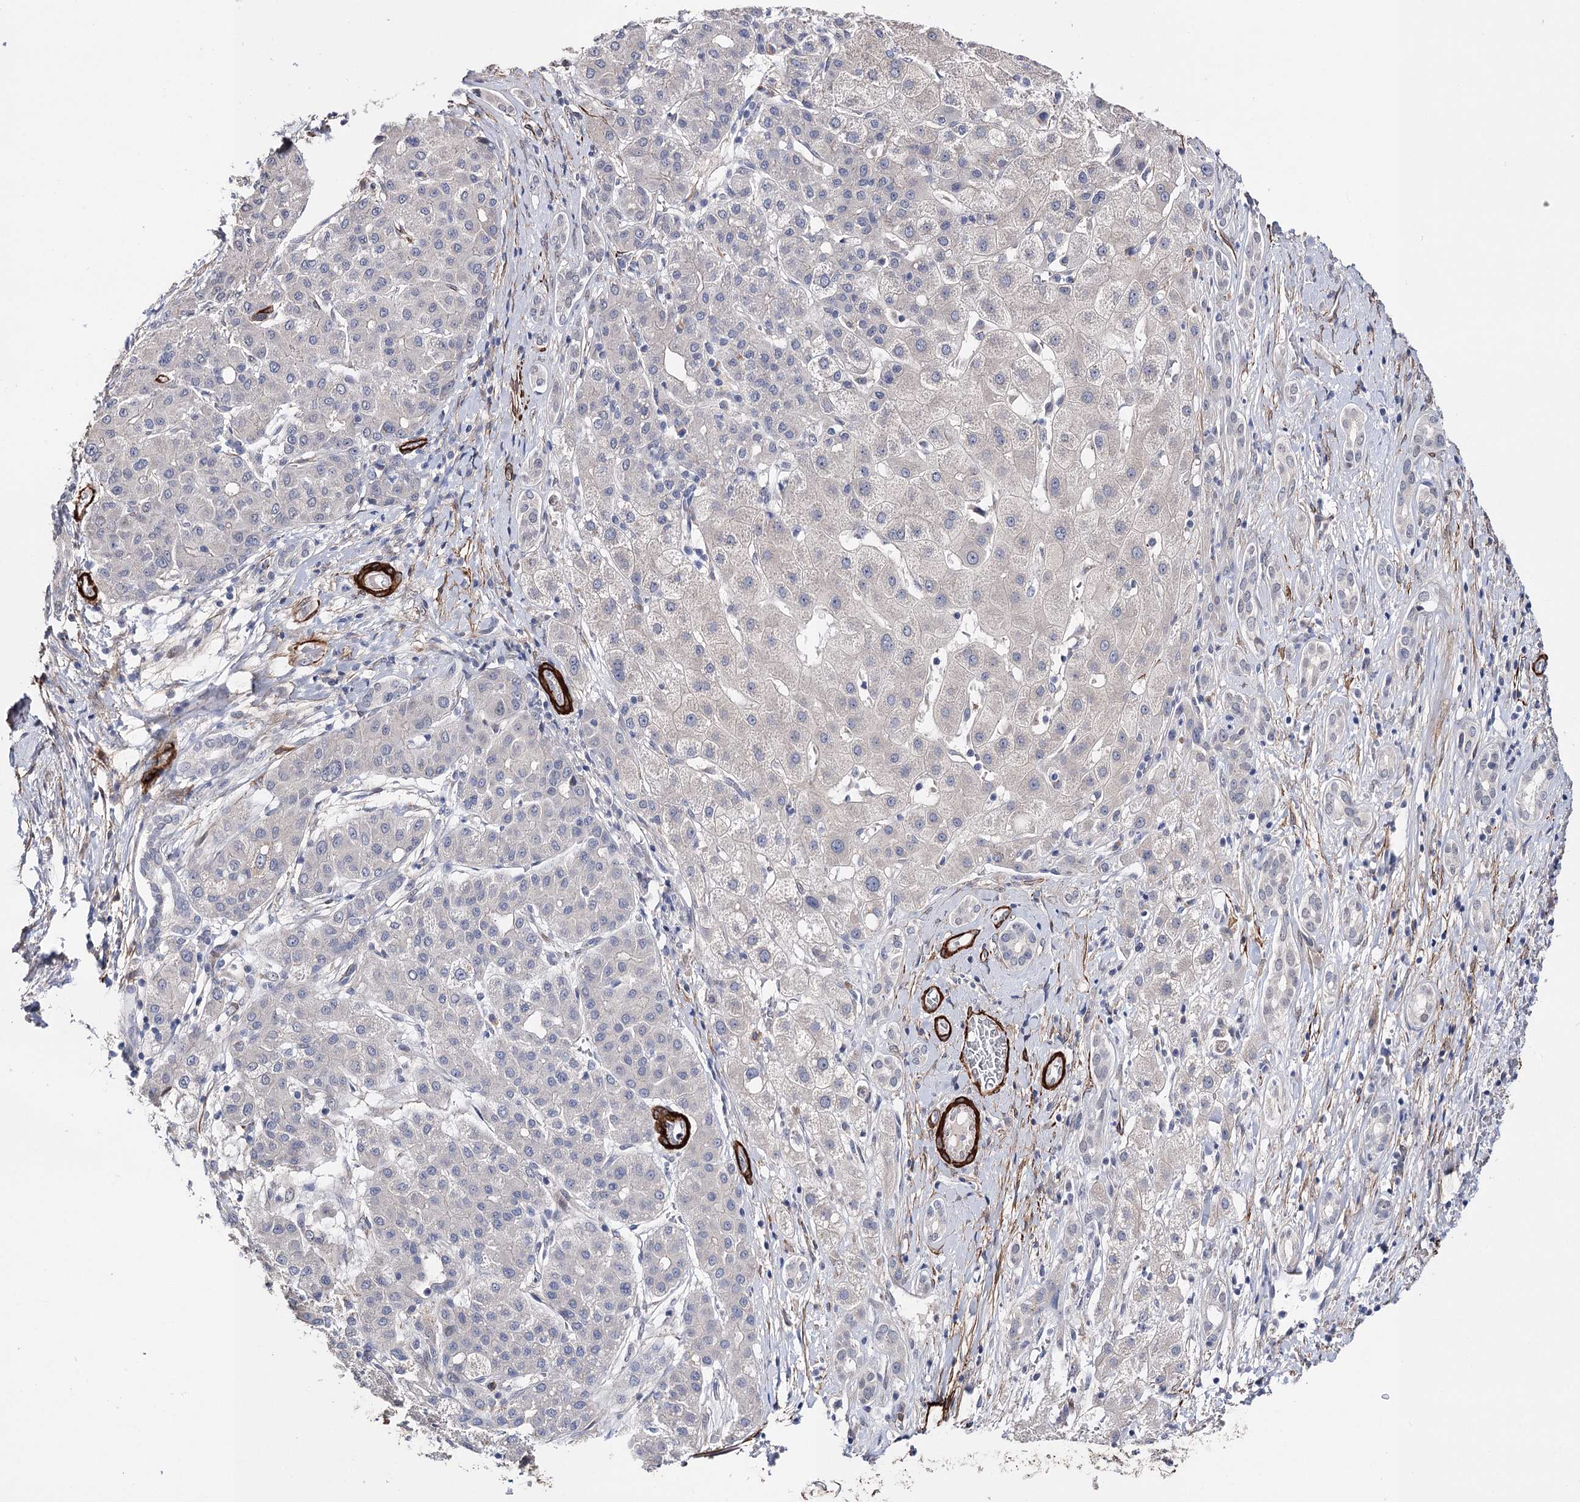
{"staining": {"intensity": "negative", "quantity": "none", "location": "none"}, "tissue": "liver cancer", "cell_type": "Tumor cells", "image_type": "cancer", "snomed": [{"axis": "morphology", "description": "Carcinoma, Hepatocellular, NOS"}, {"axis": "topography", "description": "Liver"}], "caption": "This is an immunohistochemistry (IHC) histopathology image of human hepatocellular carcinoma (liver). There is no staining in tumor cells.", "gene": "CFAP46", "patient": {"sex": "male", "age": 65}}